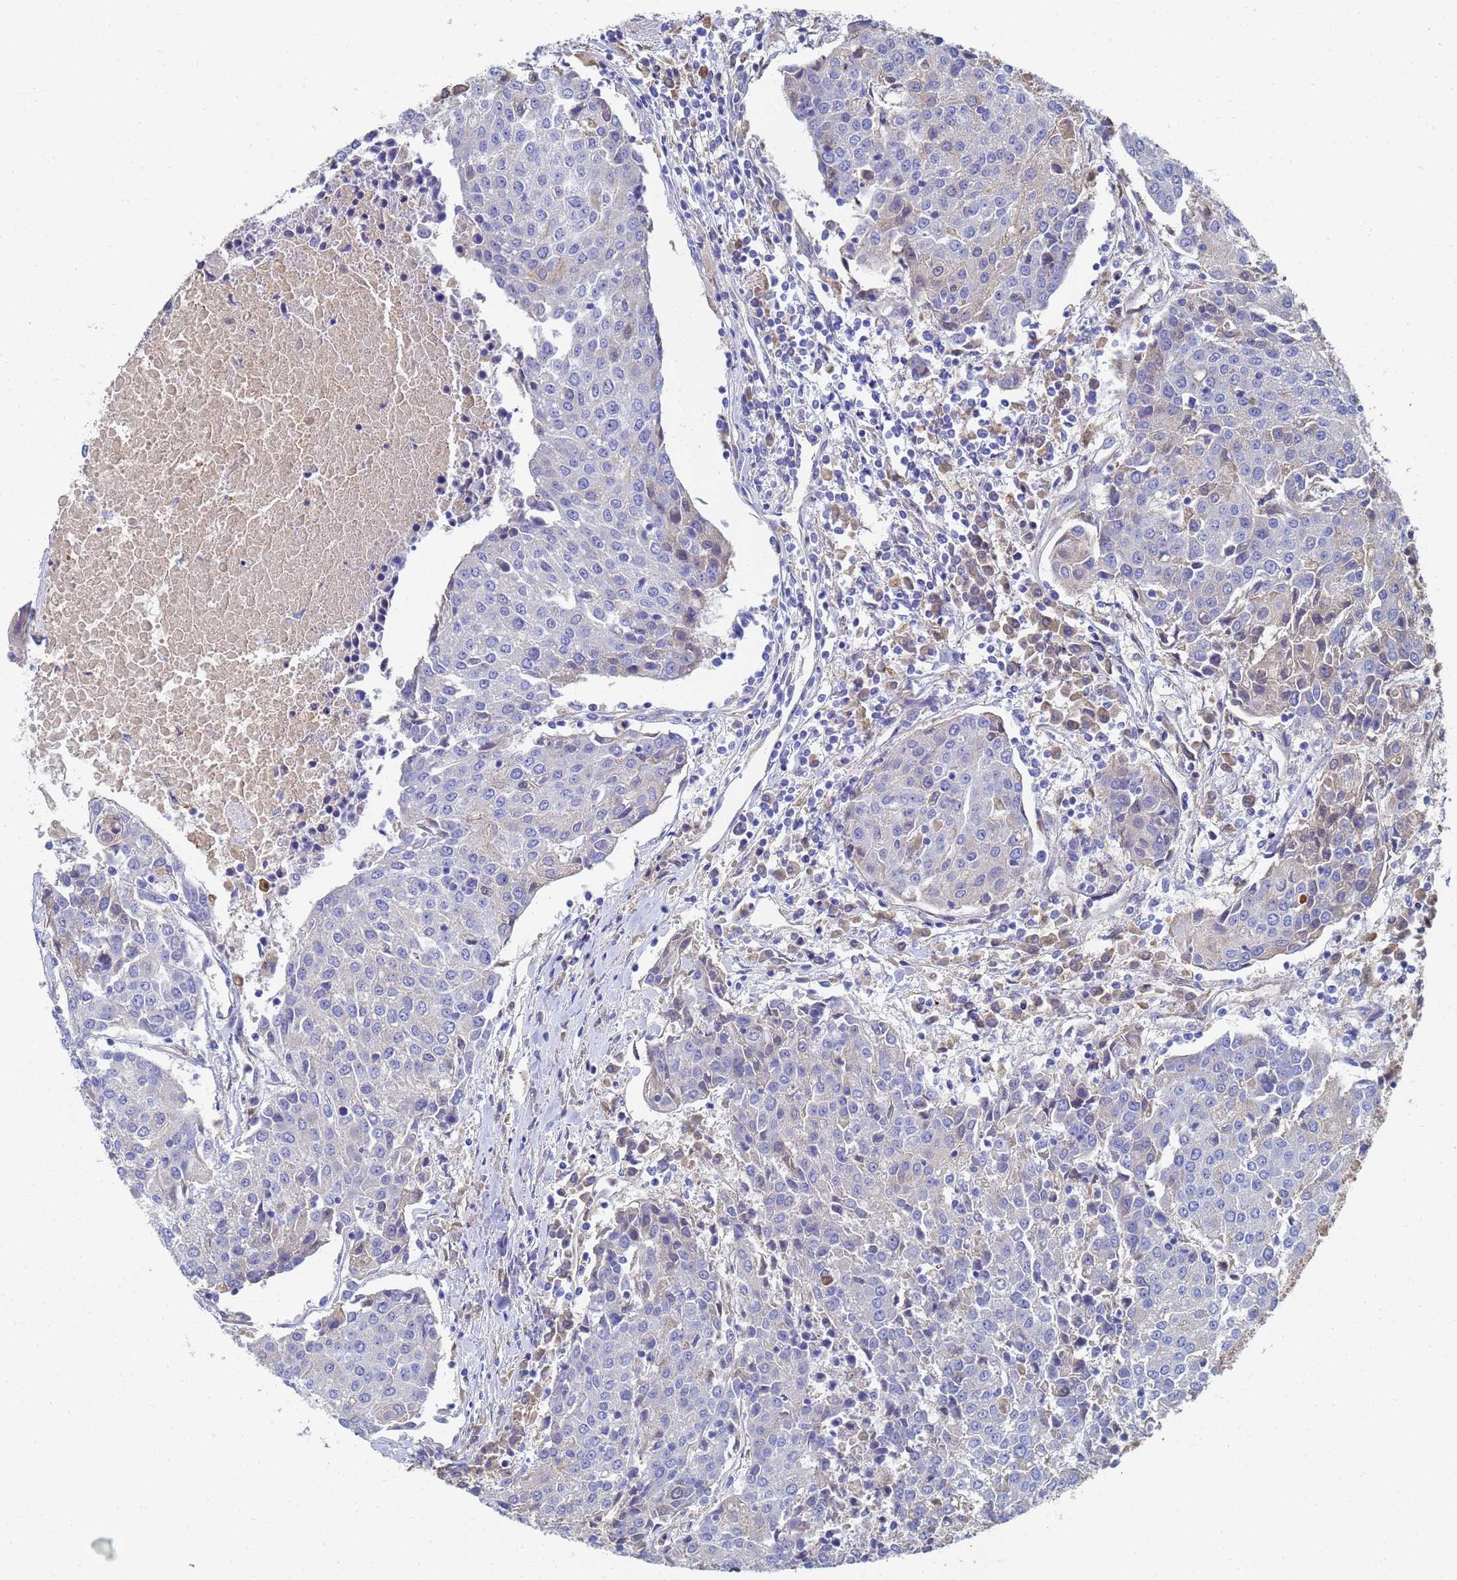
{"staining": {"intensity": "negative", "quantity": "none", "location": "none"}, "tissue": "urothelial cancer", "cell_type": "Tumor cells", "image_type": "cancer", "snomed": [{"axis": "morphology", "description": "Urothelial carcinoma, High grade"}, {"axis": "topography", "description": "Urinary bladder"}], "caption": "Tumor cells show no significant protein positivity in high-grade urothelial carcinoma.", "gene": "LBX2", "patient": {"sex": "female", "age": 85}}